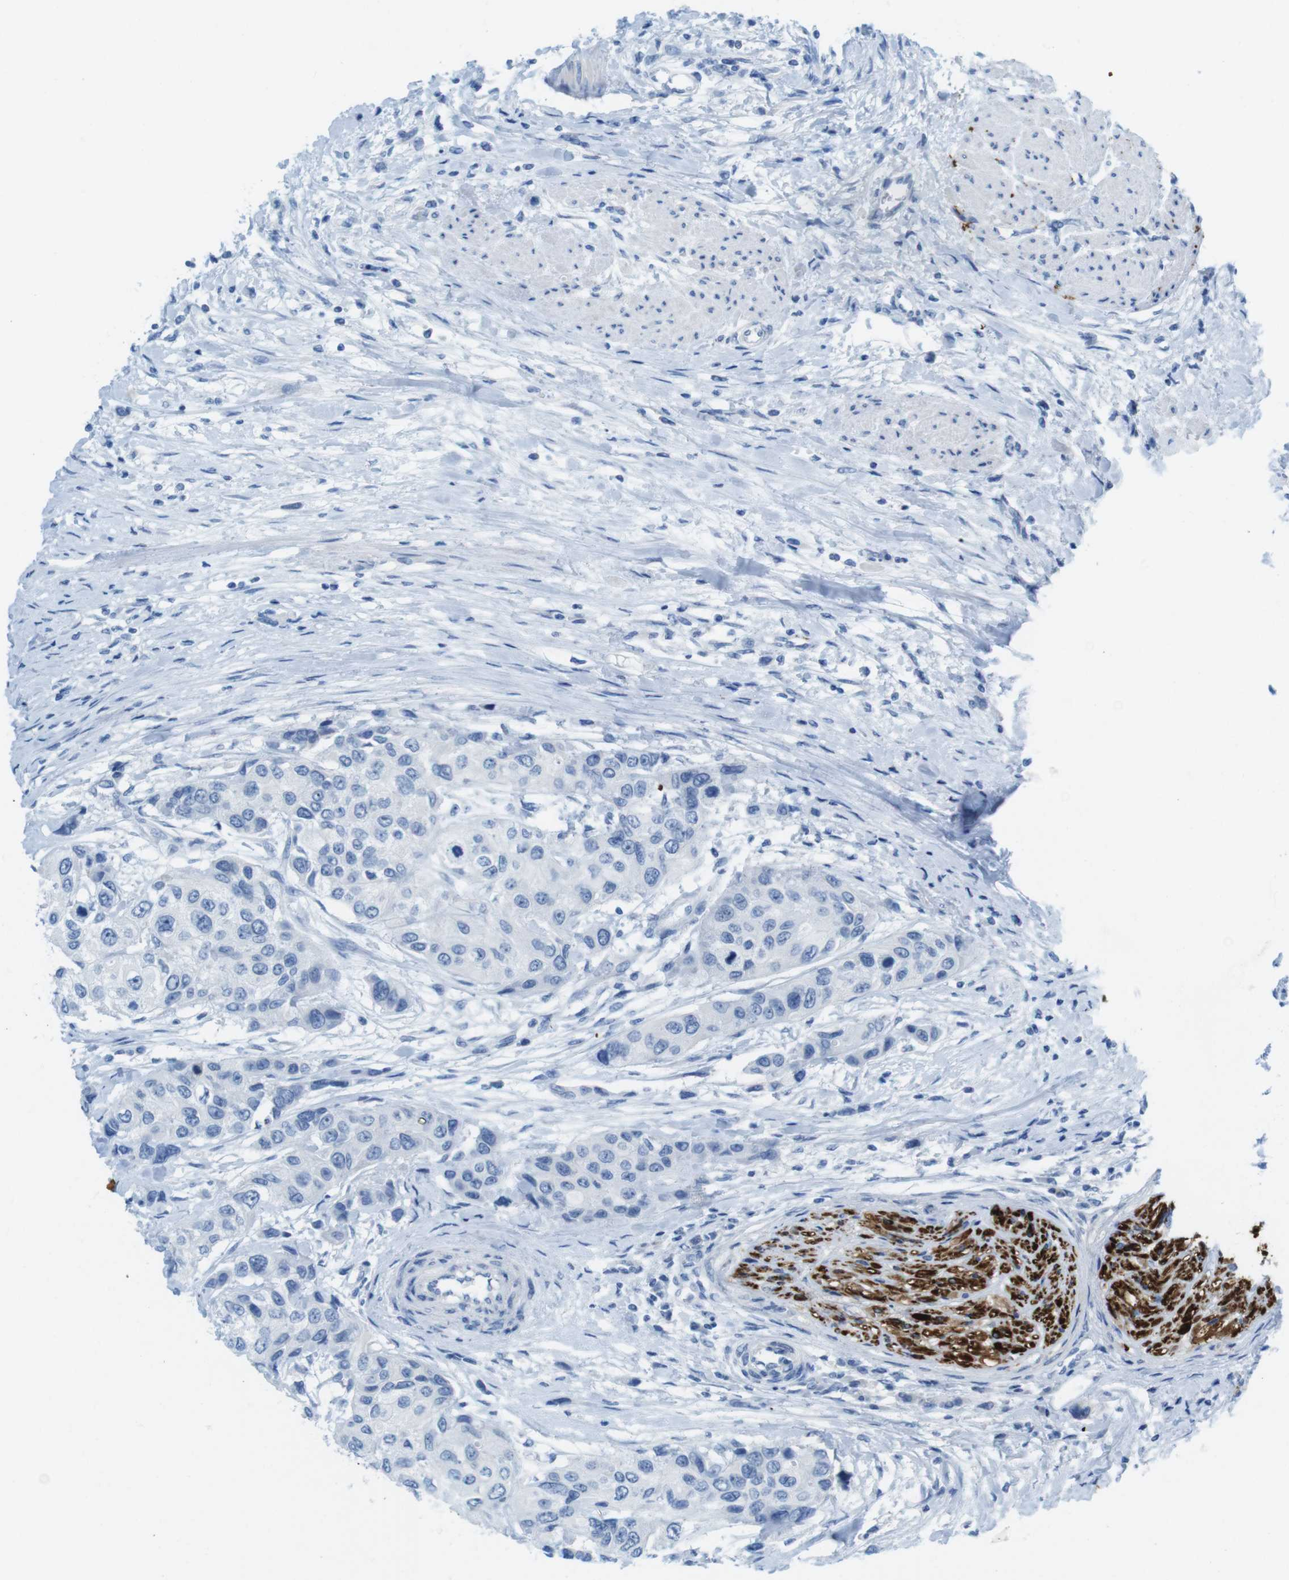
{"staining": {"intensity": "negative", "quantity": "none", "location": "none"}, "tissue": "urothelial cancer", "cell_type": "Tumor cells", "image_type": "cancer", "snomed": [{"axis": "morphology", "description": "Urothelial carcinoma, High grade"}, {"axis": "topography", "description": "Urinary bladder"}], "caption": "This histopathology image is of urothelial carcinoma (high-grade) stained with immunohistochemistry to label a protein in brown with the nuclei are counter-stained blue. There is no positivity in tumor cells.", "gene": "GAP43", "patient": {"sex": "female", "age": 56}}